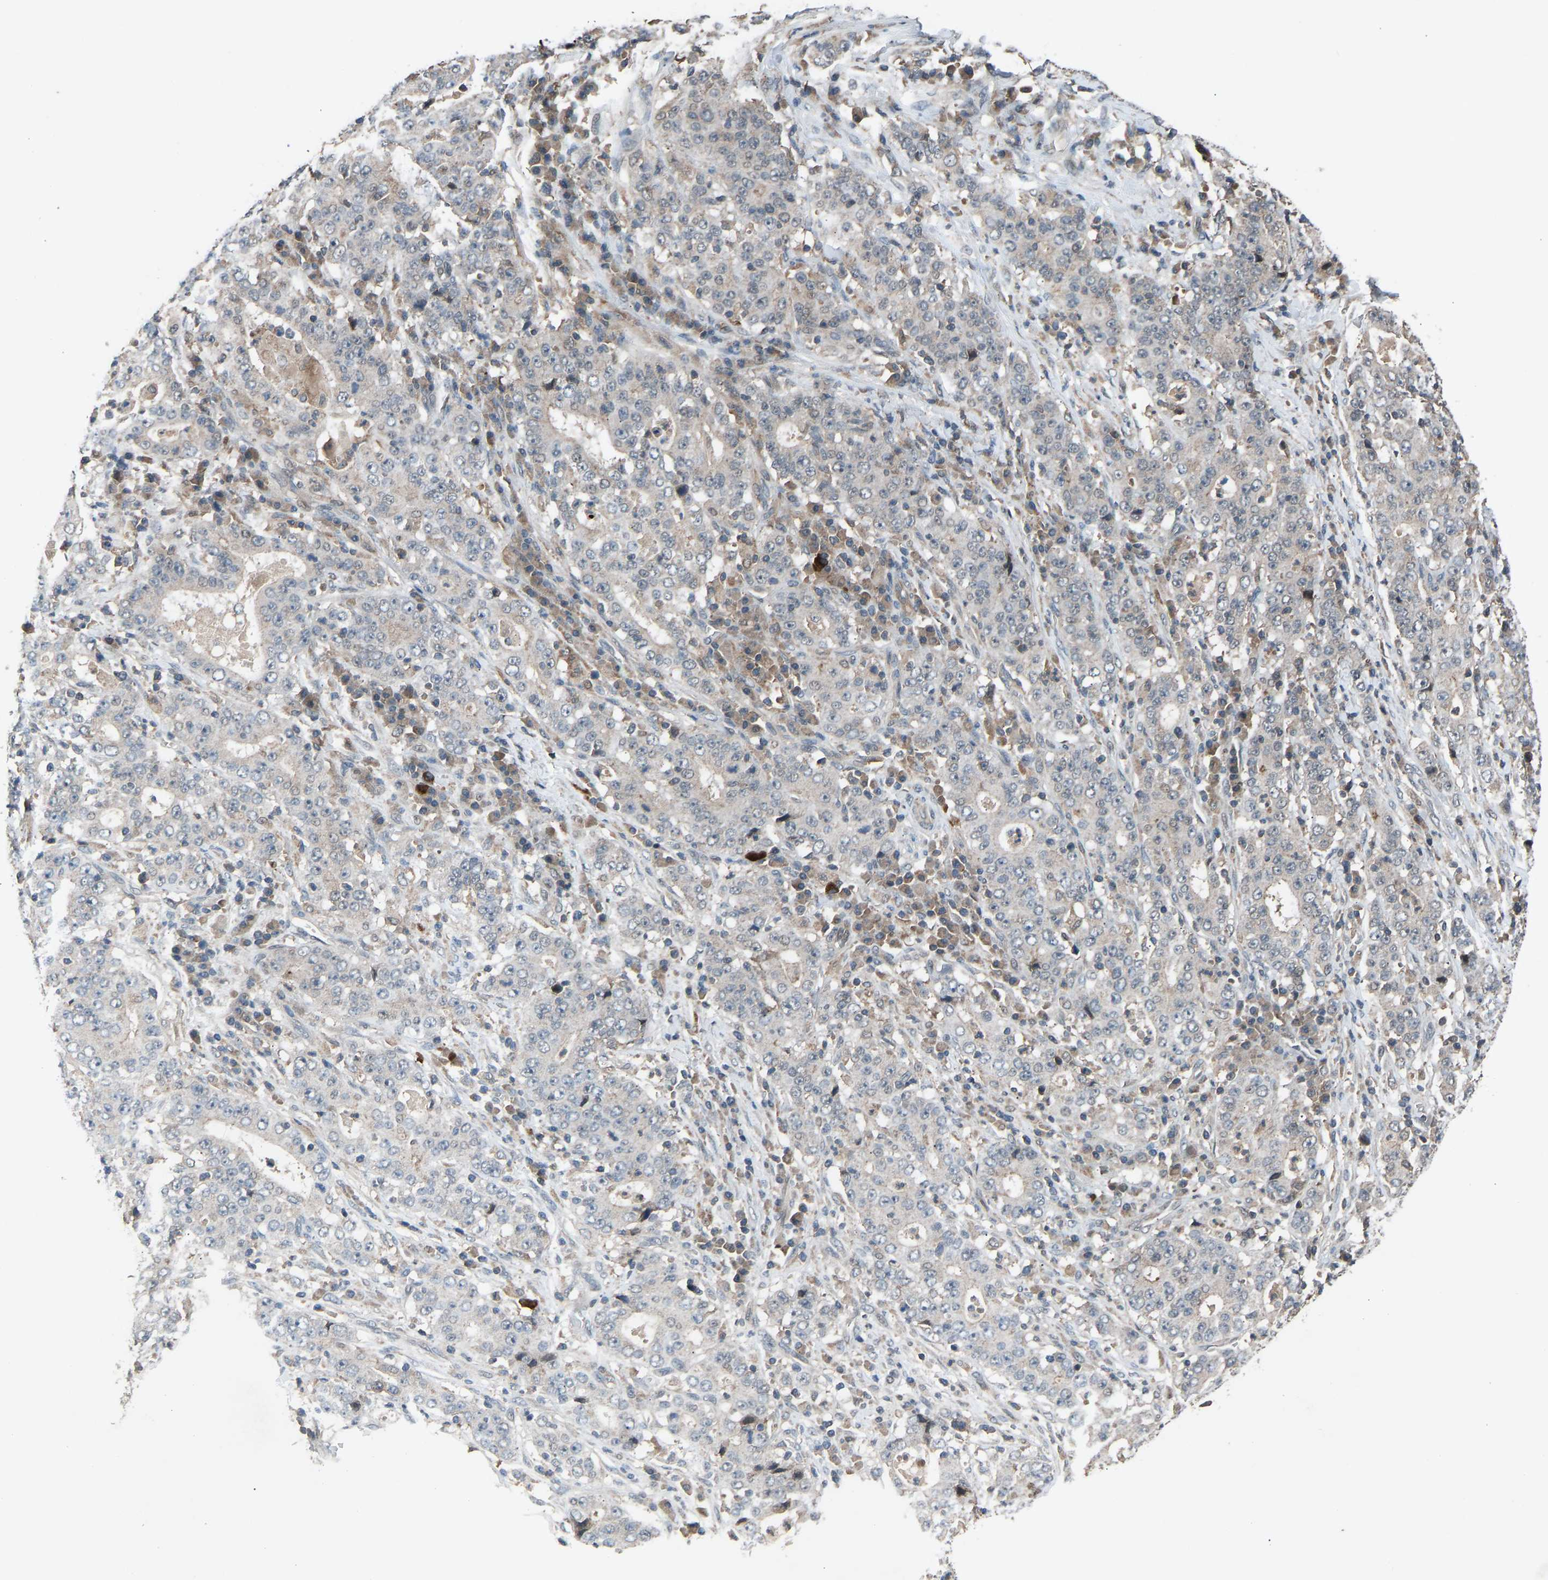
{"staining": {"intensity": "negative", "quantity": "none", "location": "none"}, "tissue": "stomach cancer", "cell_type": "Tumor cells", "image_type": "cancer", "snomed": [{"axis": "morphology", "description": "Normal tissue, NOS"}, {"axis": "morphology", "description": "Adenocarcinoma, NOS"}, {"axis": "topography", "description": "Stomach, upper"}, {"axis": "topography", "description": "Stomach"}], "caption": "Stomach cancer stained for a protein using immunohistochemistry (IHC) shows no staining tumor cells.", "gene": "SLC43A1", "patient": {"sex": "male", "age": 59}}